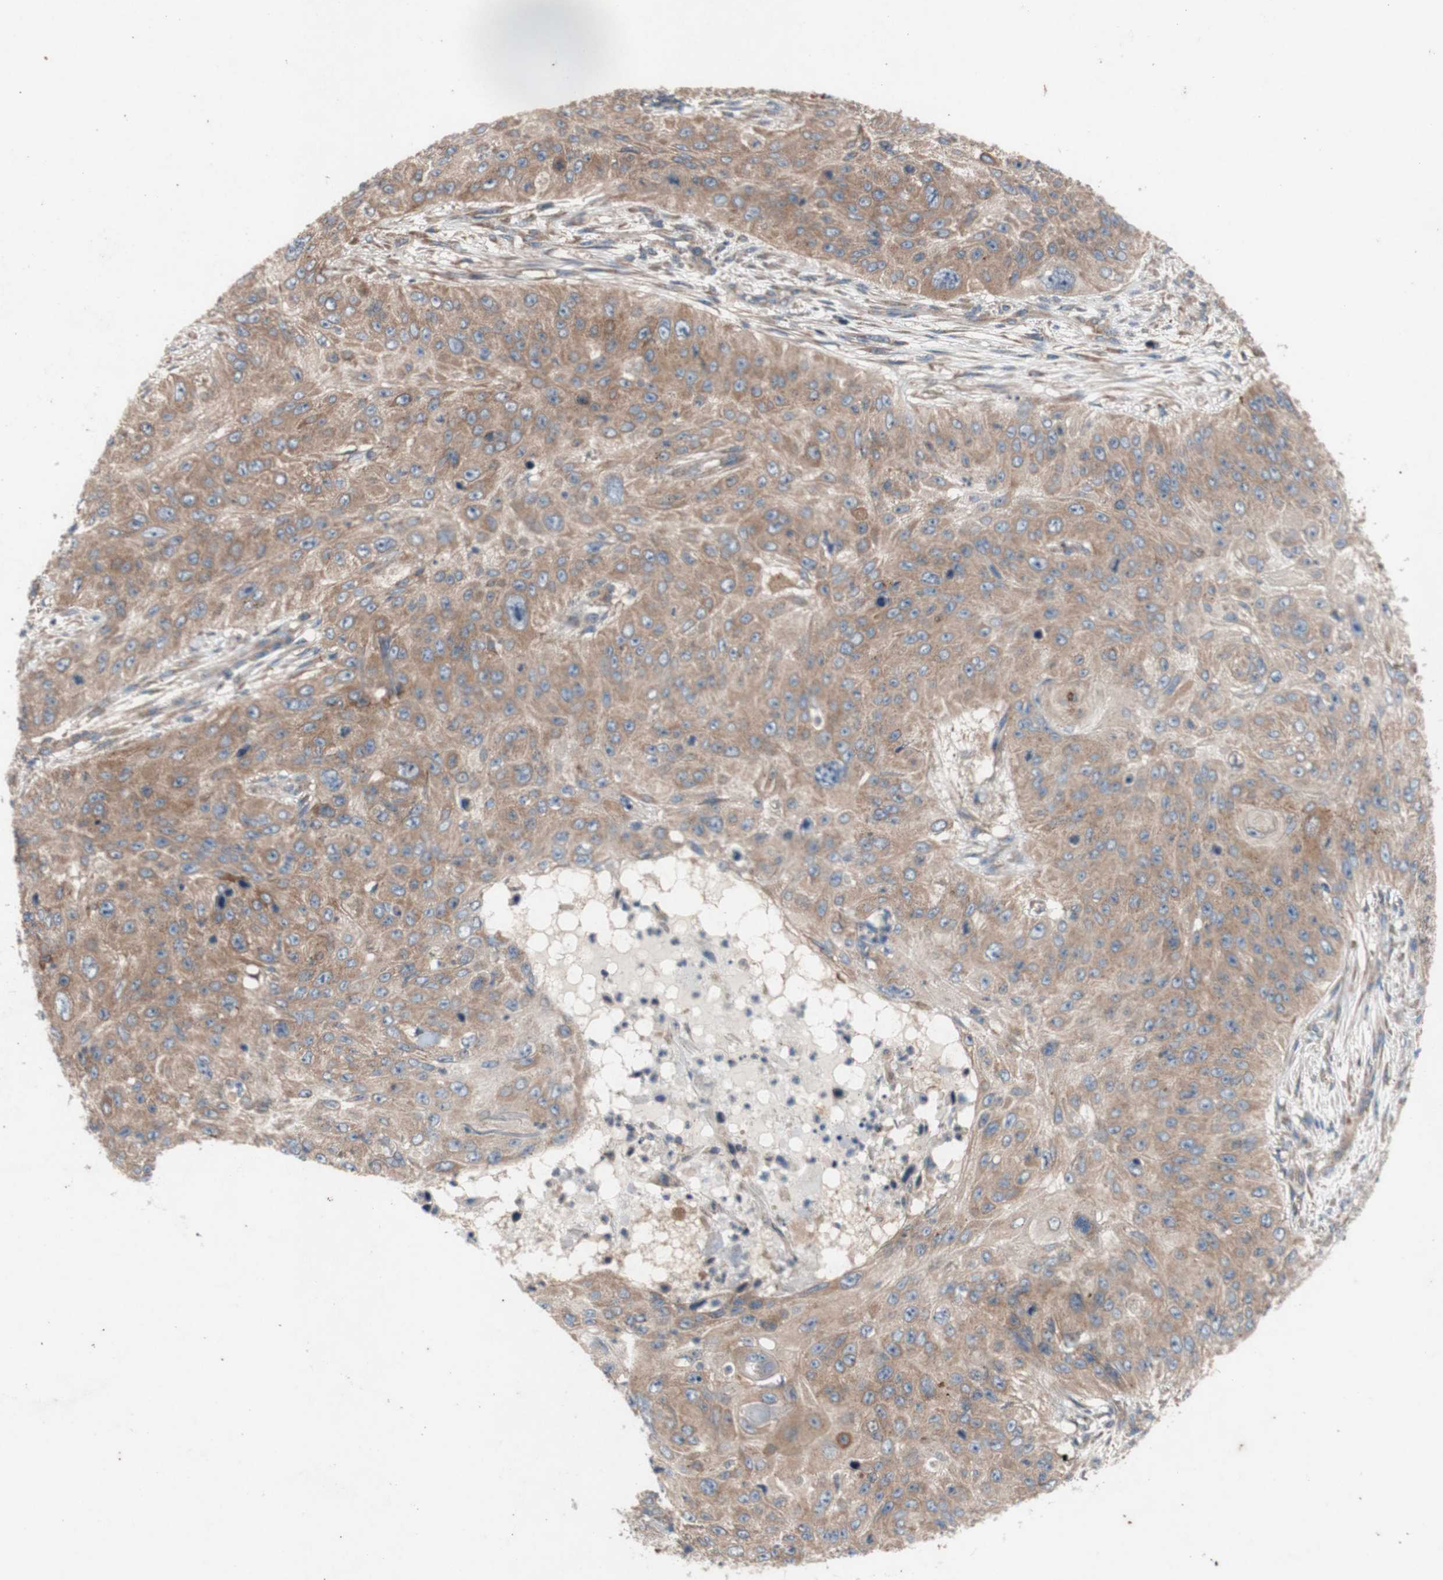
{"staining": {"intensity": "moderate", "quantity": ">75%", "location": "cytoplasmic/membranous"}, "tissue": "skin cancer", "cell_type": "Tumor cells", "image_type": "cancer", "snomed": [{"axis": "morphology", "description": "Squamous cell carcinoma, NOS"}, {"axis": "topography", "description": "Skin"}], "caption": "Immunohistochemistry (IHC) staining of skin cancer, which shows medium levels of moderate cytoplasmic/membranous expression in approximately >75% of tumor cells indicating moderate cytoplasmic/membranous protein expression. The staining was performed using DAB (brown) for protein detection and nuclei were counterstained in hematoxylin (blue).", "gene": "TST", "patient": {"sex": "female", "age": 80}}